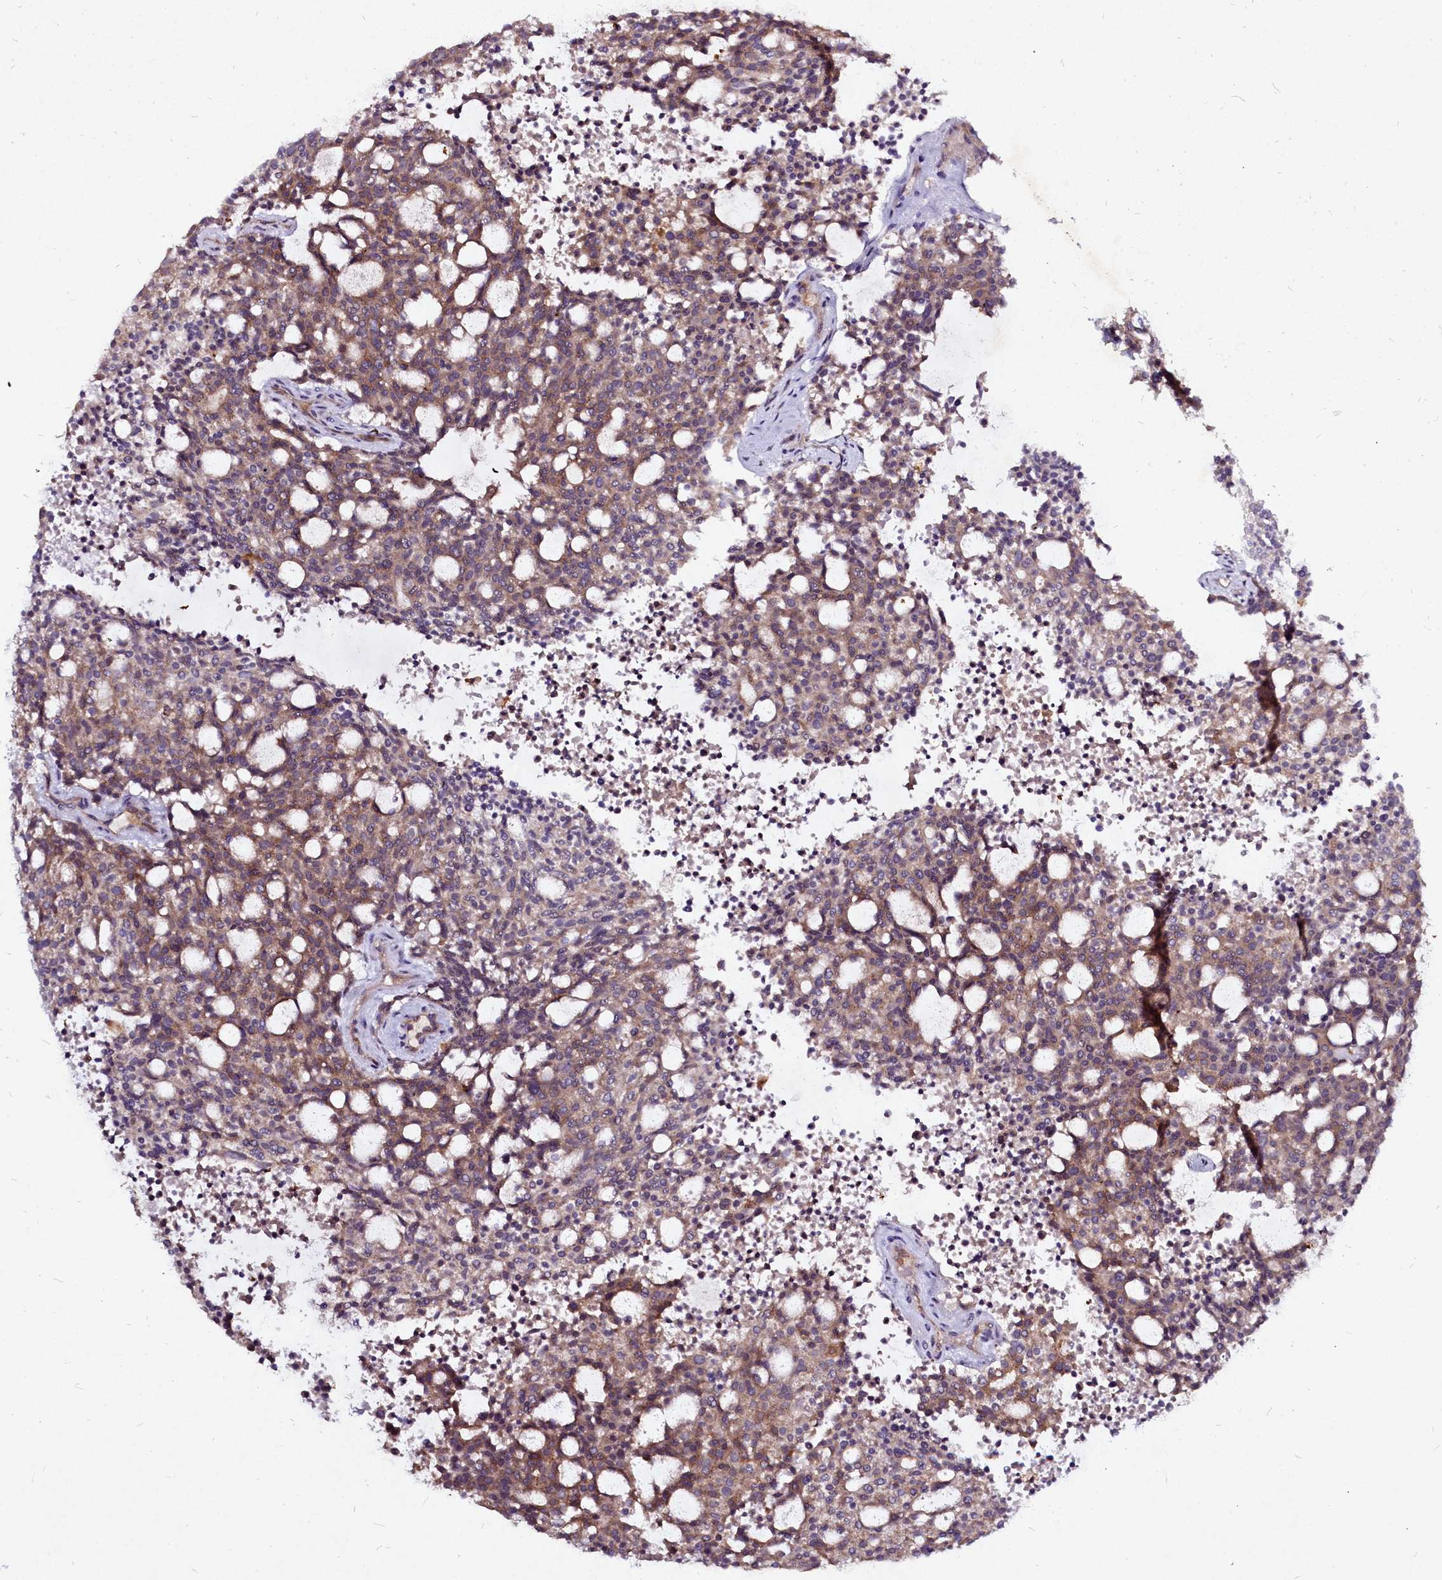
{"staining": {"intensity": "moderate", "quantity": ">75%", "location": "cytoplasmic/membranous"}, "tissue": "carcinoid", "cell_type": "Tumor cells", "image_type": "cancer", "snomed": [{"axis": "morphology", "description": "Carcinoid, malignant, NOS"}, {"axis": "topography", "description": "Pancreas"}], "caption": "Immunohistochemical staining of human carcinoid (malignant) shows medium levels of moderate cytoplasmic/membranous protein expression in about >75% of tumor cells. Immunohistochemistry (ihc) stains the protein of interest in brown and the nuclei are stained blue.", "gene": "NCKAP1L", "patient": {"sex": "female", "age": 54}}